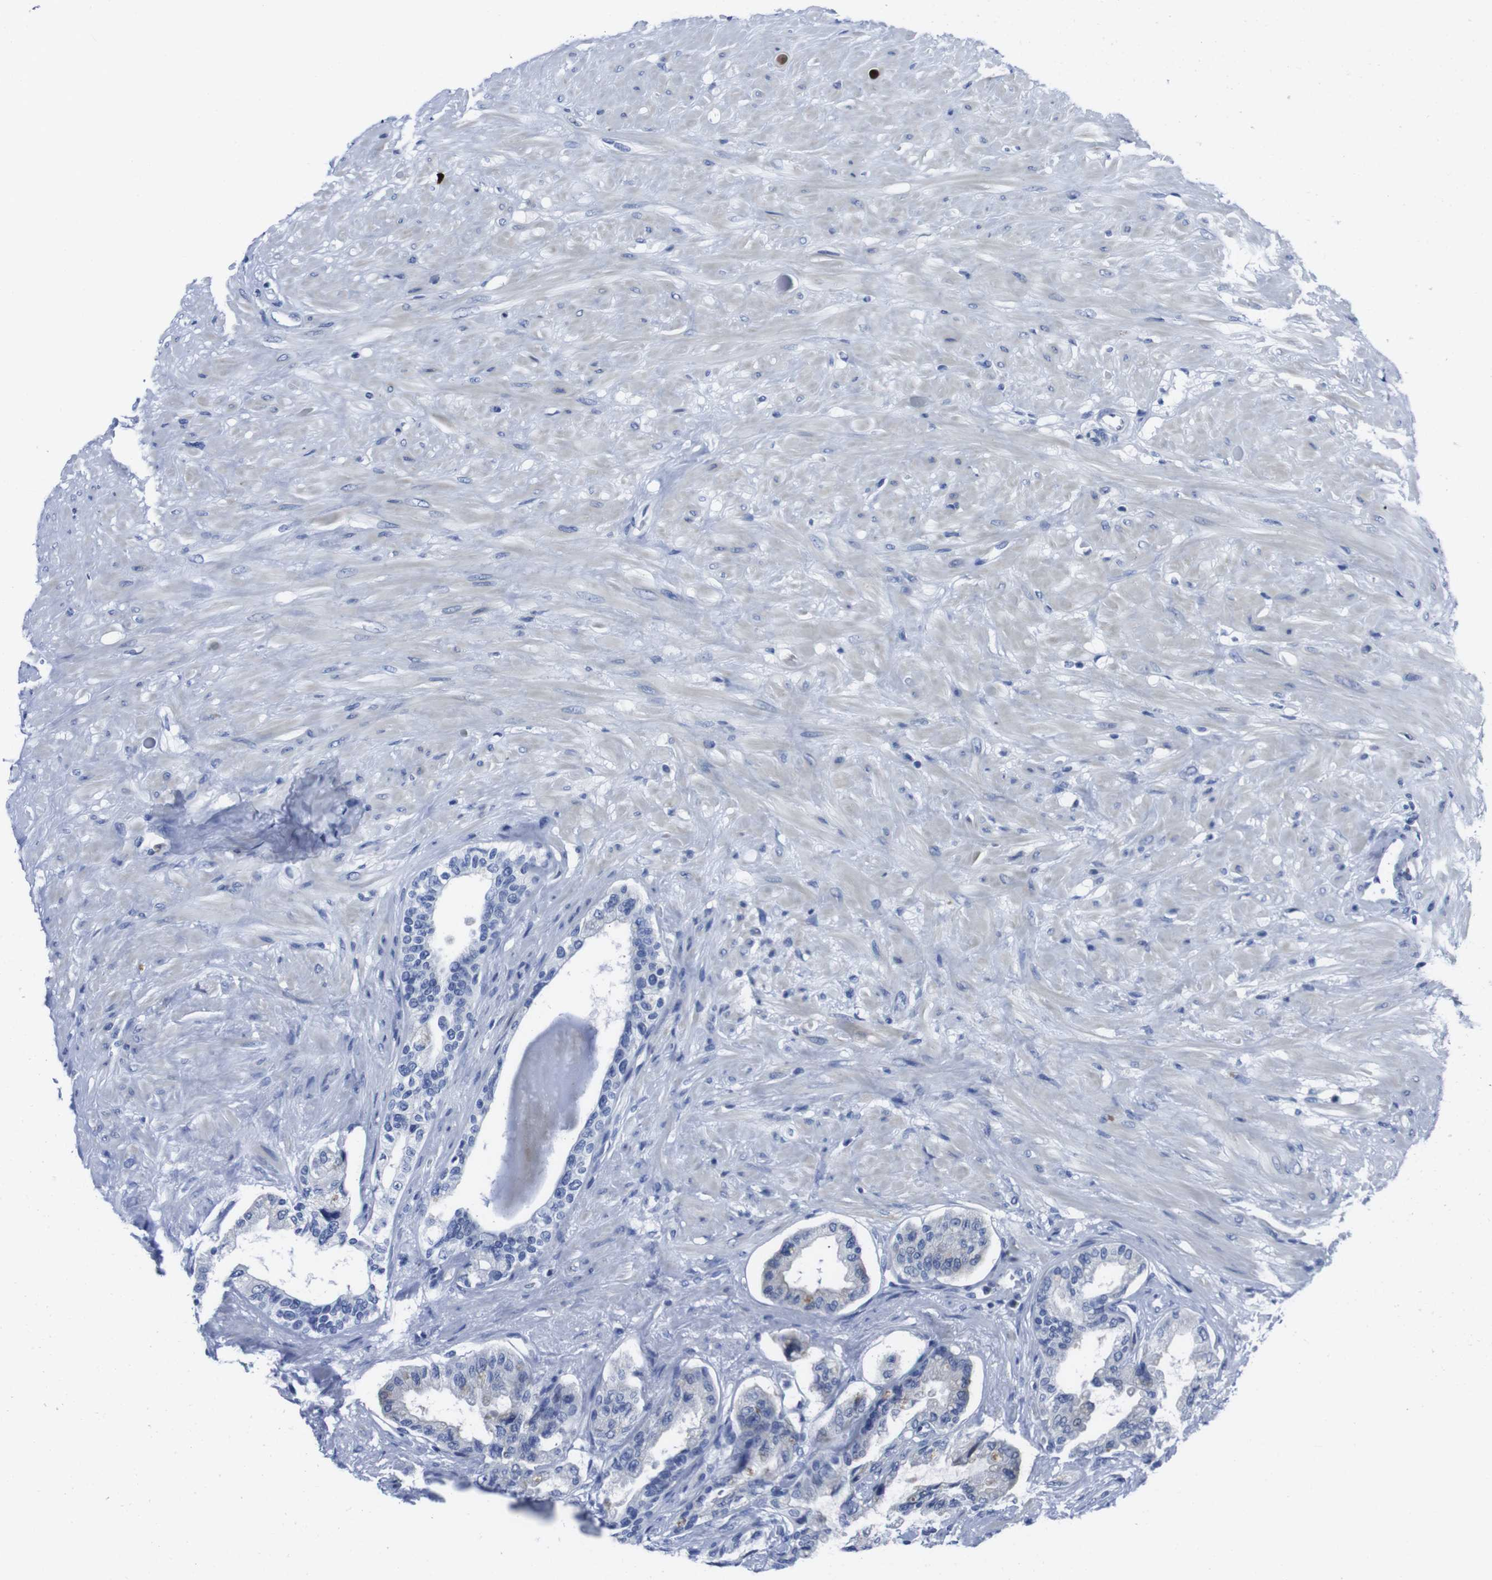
{"staining": {"intensity": "weak", "quantity": "<25%", "location": "cytoplasmic/membranous"}, "tissue": "seminal vesicle", "cell_type": "Glandular cells", "image_type": "normal", "snomed": [{"axis": "morphology", "description": "Normal tissue, NOS"}, {"axis": "topography", "description": "Seminal veicle"}], "caption": "This image is of benign seminal vesicle stained with immunohistochemistry (IHC) to label a protein in brown with the nuclei are counter-stained blue. There is no positivity in glandular cells.", "gene": "EIF4A1", "patient": {"sex": "male", "age": 61}}